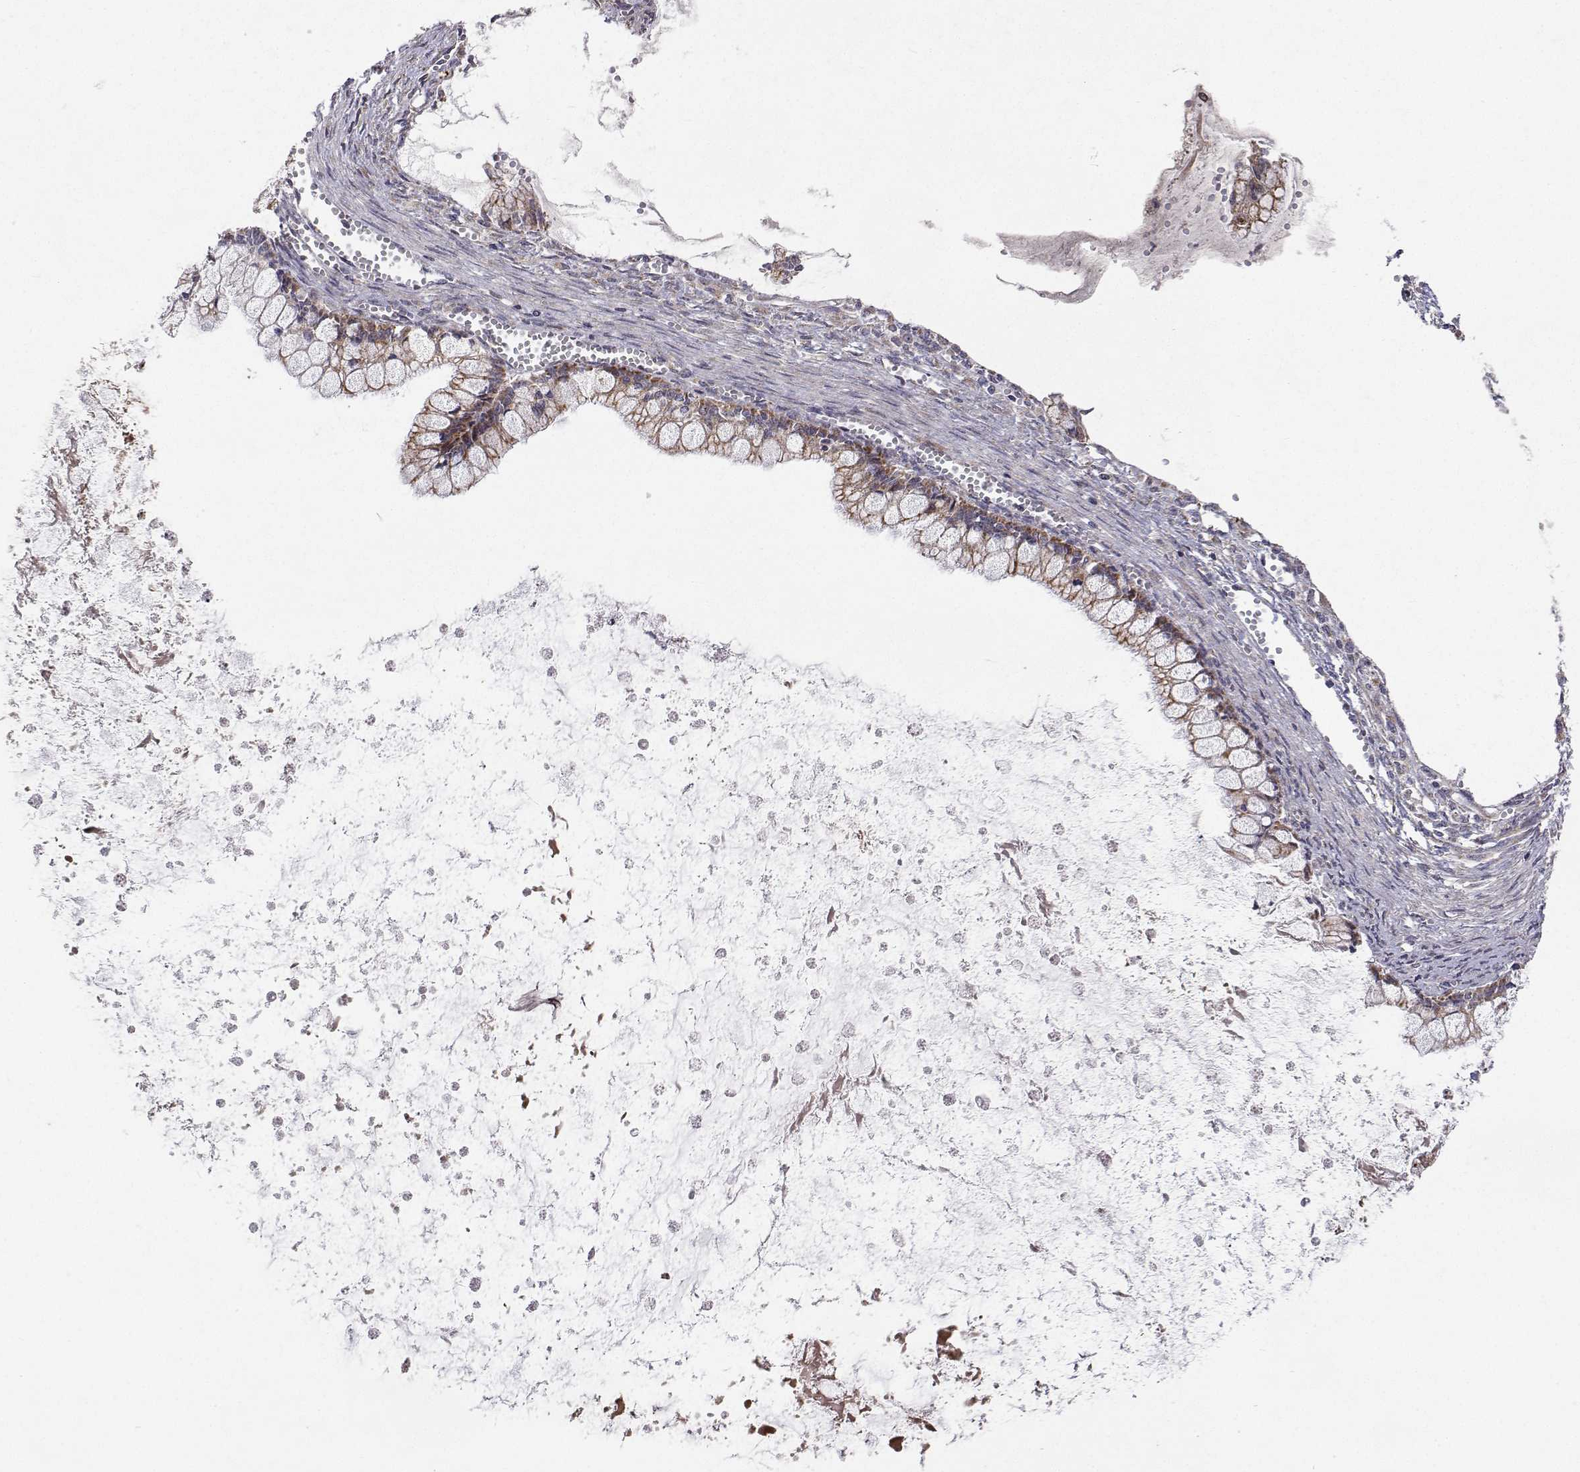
{"staining": {"intensity": "moderate", "quantity": ">75%", "location": "cytoplasmic/membranous"}, "tissue": "ovarian cancer", "cell_type": "Tumor cells", "image_type": "cancer", "snomed": [{"axis": "morphology", "description": "Cystadenocarcinoma, mucinous, NOS"}, {"axis": "topography", "description": "Ovary"}], "caption": "Immunohistochemistry histopathology image of ovarian cancer (mucinous cystadenocarcinoma) stained for a protein (brown), which demonstrates medium levels of moderate cytoplasmic/membranous positivity in approximately >75% of tumor cells.", "gene": "MRPL3", "patient": {"sex": "female", "age": 67}}